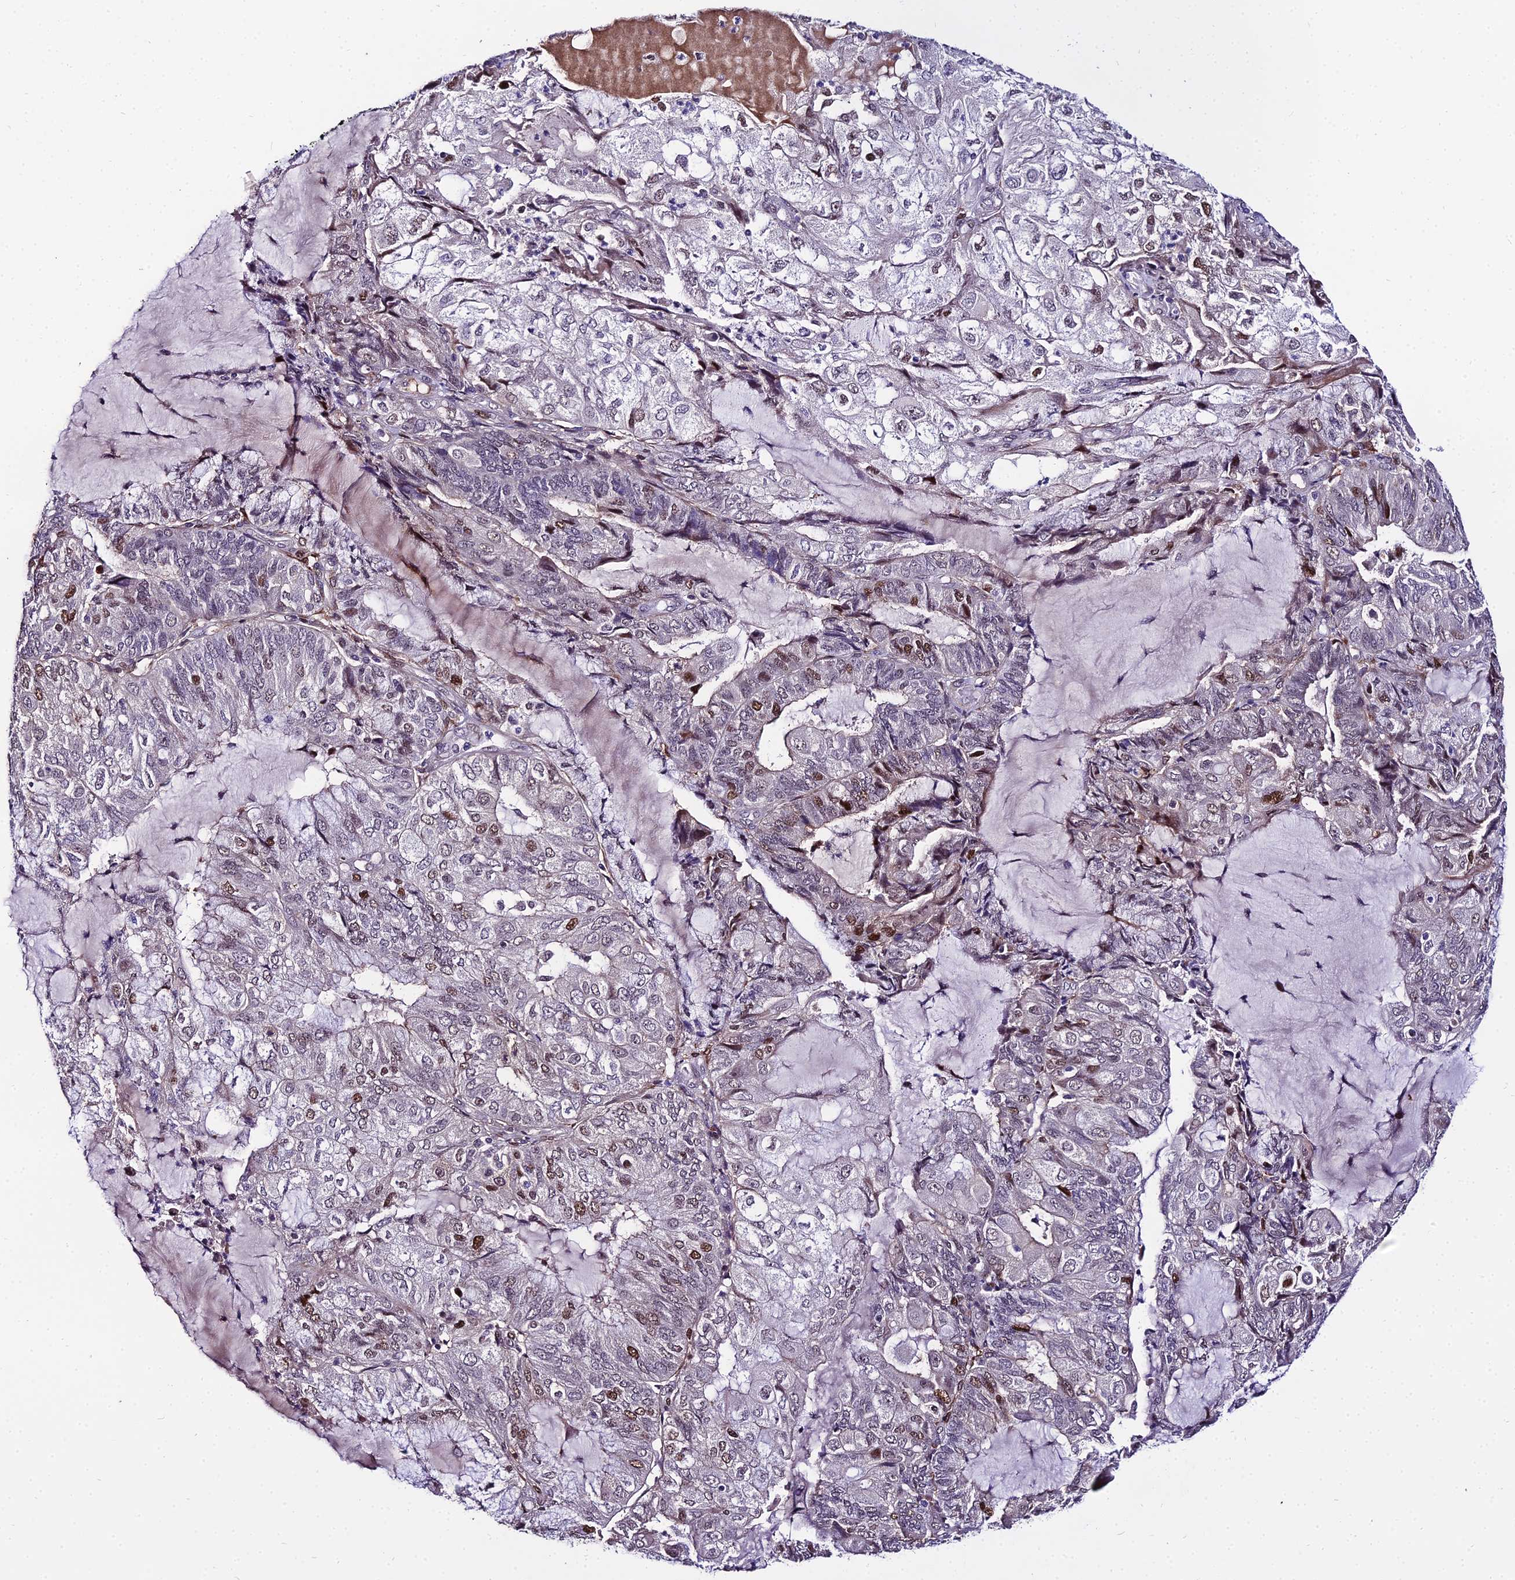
{"staining": {"intensity": "moderate", "quantity": "<25%", "location": "nuclear"}, "tissue": "endometrial cancer", "cell_type": "Tumor cells", "image_type": "cancer", "snomed": [{"axis": "morphology", "description": "Adenocarcinoma, NOS"}, {"axis": "topography", "description": "Endometrium"}], "caption": "Brown immunohistochemical staining in endometrial adenocarcinoma displays moderate nuclear positivity in about <25% of tumor cells. The protein of interest is shown in brown color, while the nuclei are stained blue.", "gene": "TRIML2", "patient": {"sex": "female", "age": 81}}